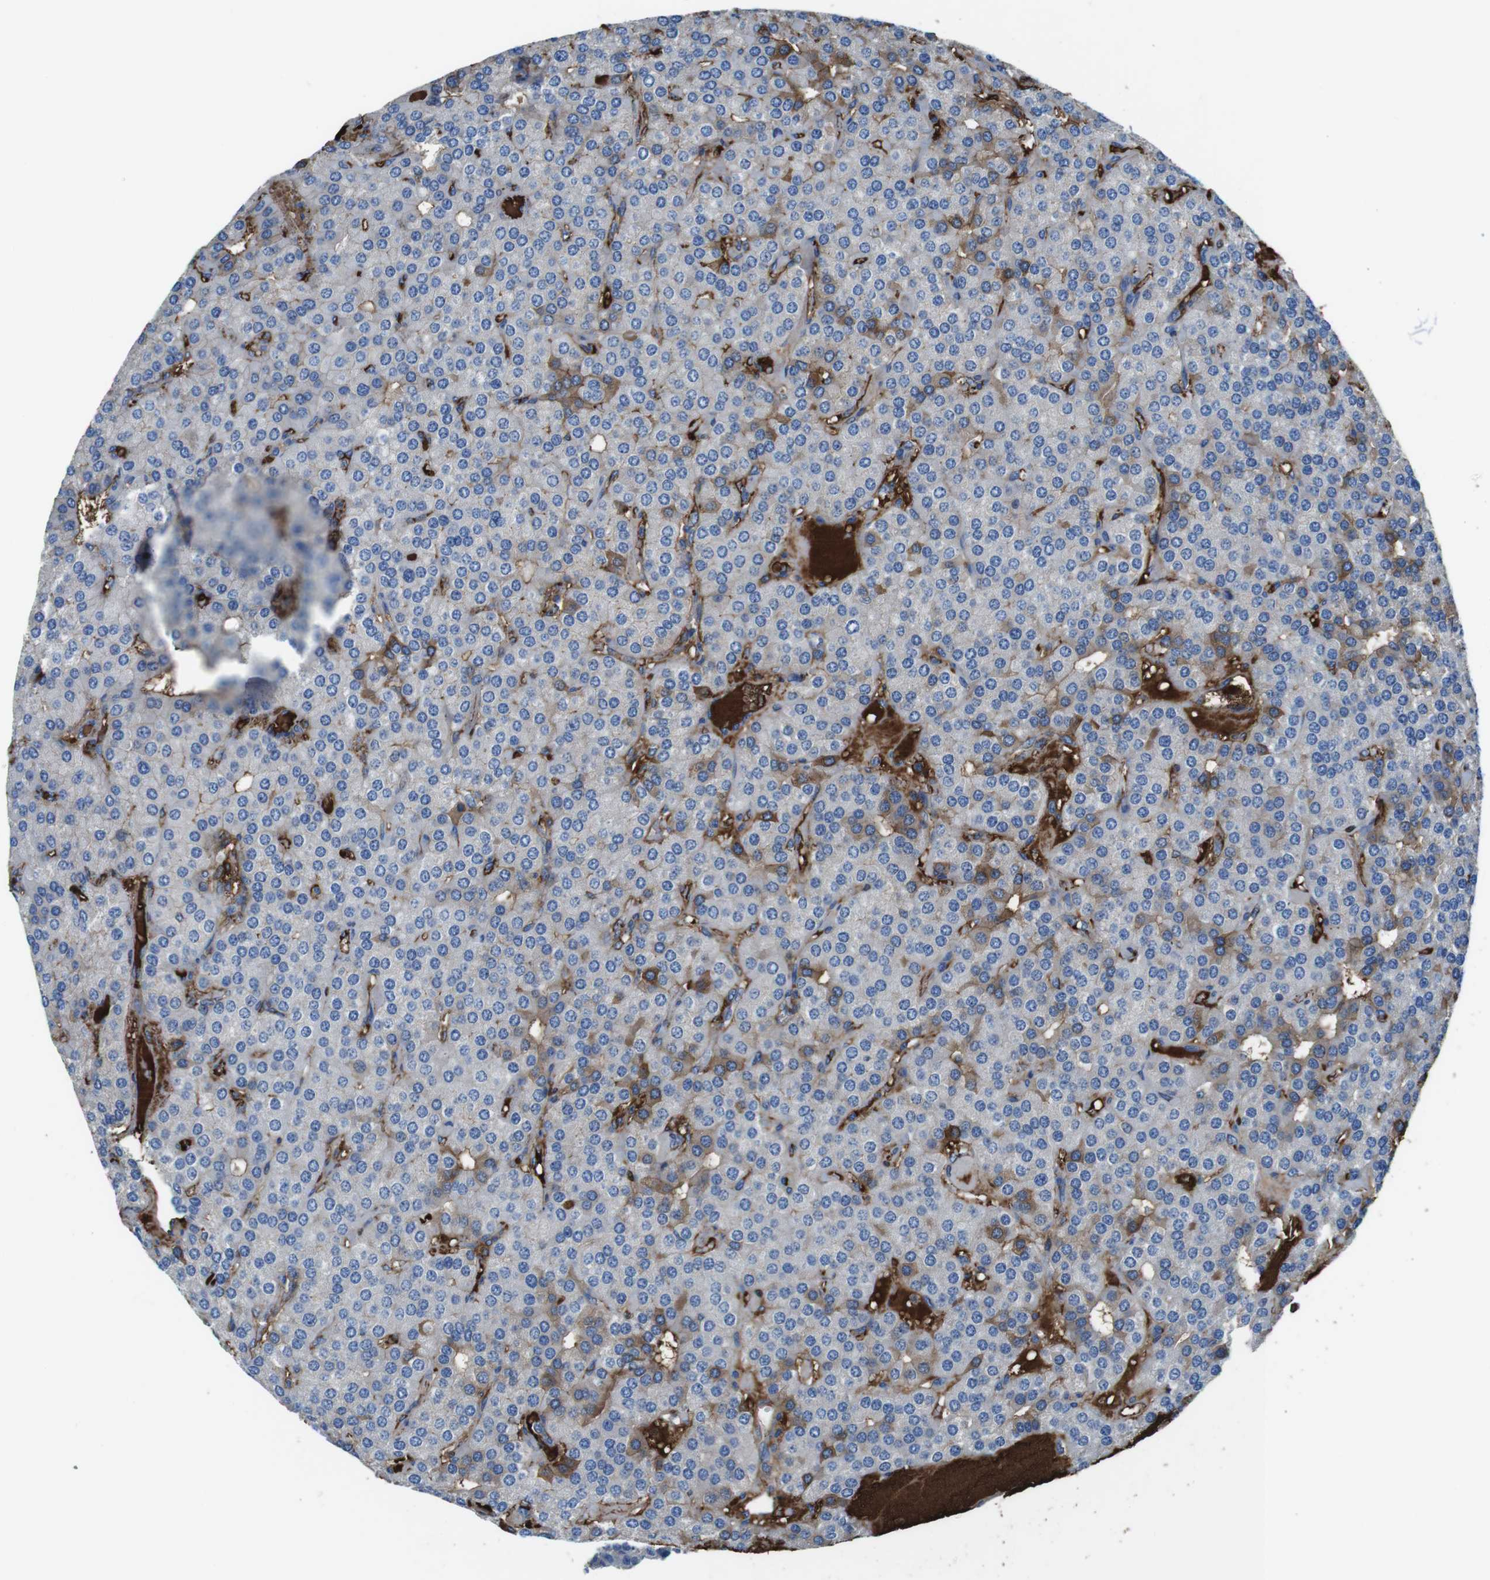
{"staining": {"intensity": "negative", "quantity": "none", "location": "none"}, "tissue": "parathyroid gland", "cell_type": "Glandular cells", "image_type": "normal", "snomed": [{"axis": "morphology", "description": "Normal tissue, NOS"}, {"axis": "morphology", "description": "Adenoma, NOS"}, {"axis": "topography", "description": "Parathyroid gland"}], "caption": "High power microscopy photomicrograph of an immunohistochemistry (IHC) photomicrograph of normal parathyroid gland, revealing no significant staining in glandular cells.", "gene": "TMPRSS15", "patient": {"sex": "female", "age": 86}}